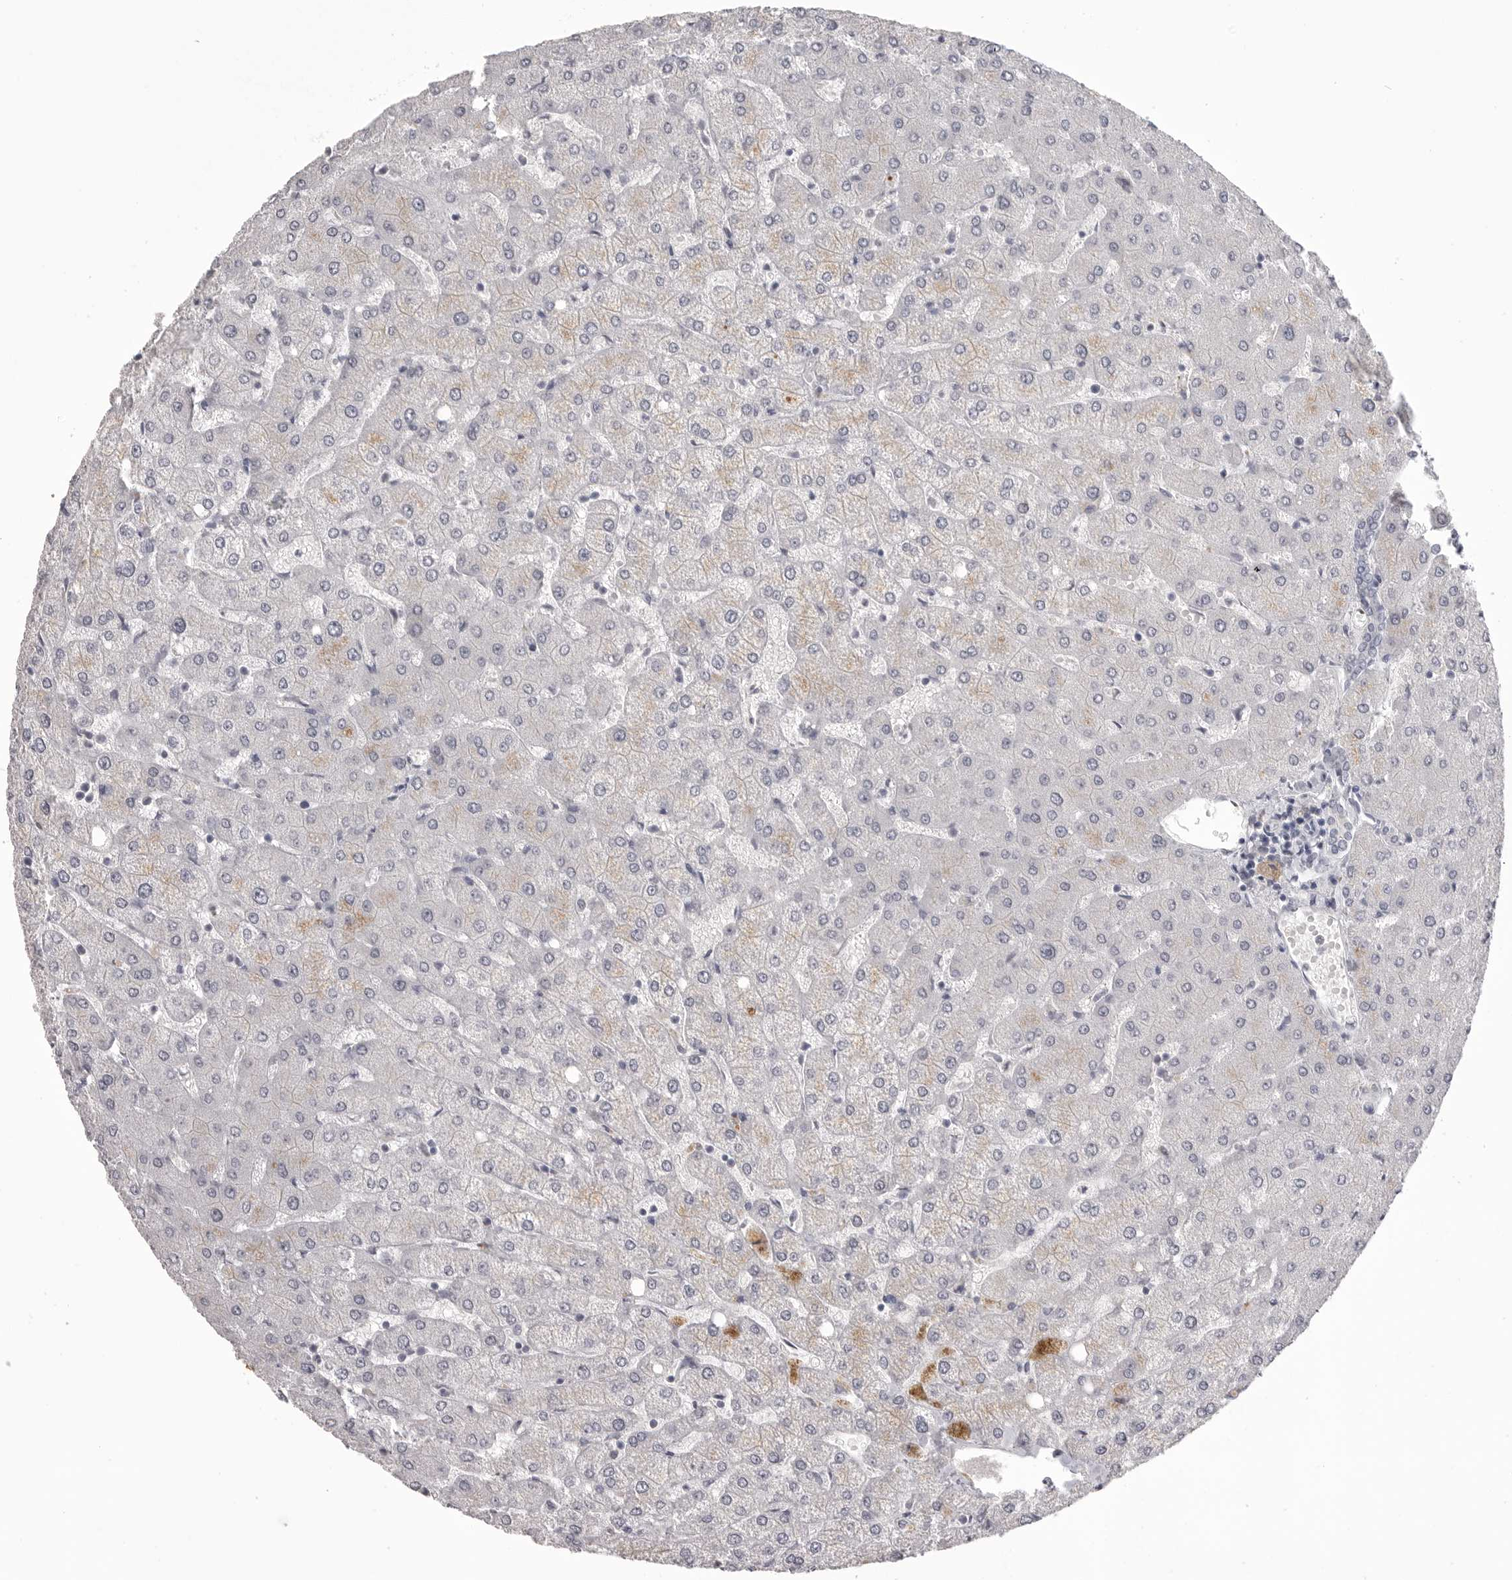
{"staining": {"intensity": "negative", "quantity": "none", "location": "none"}, "tissue": "liver", "cell_type": "Cholangiocytes", "image_type": "normal", "snomed": [{"axis": "morphology", "description": "Normal tissue, NOS"}, {"axis": "topography", "description": "Liver"}], "caption": "Cholangiocytes show no significant protein staining in benign liver.", "gene": "TIMP1", "patient": {"sex": "female", "age": 54}}